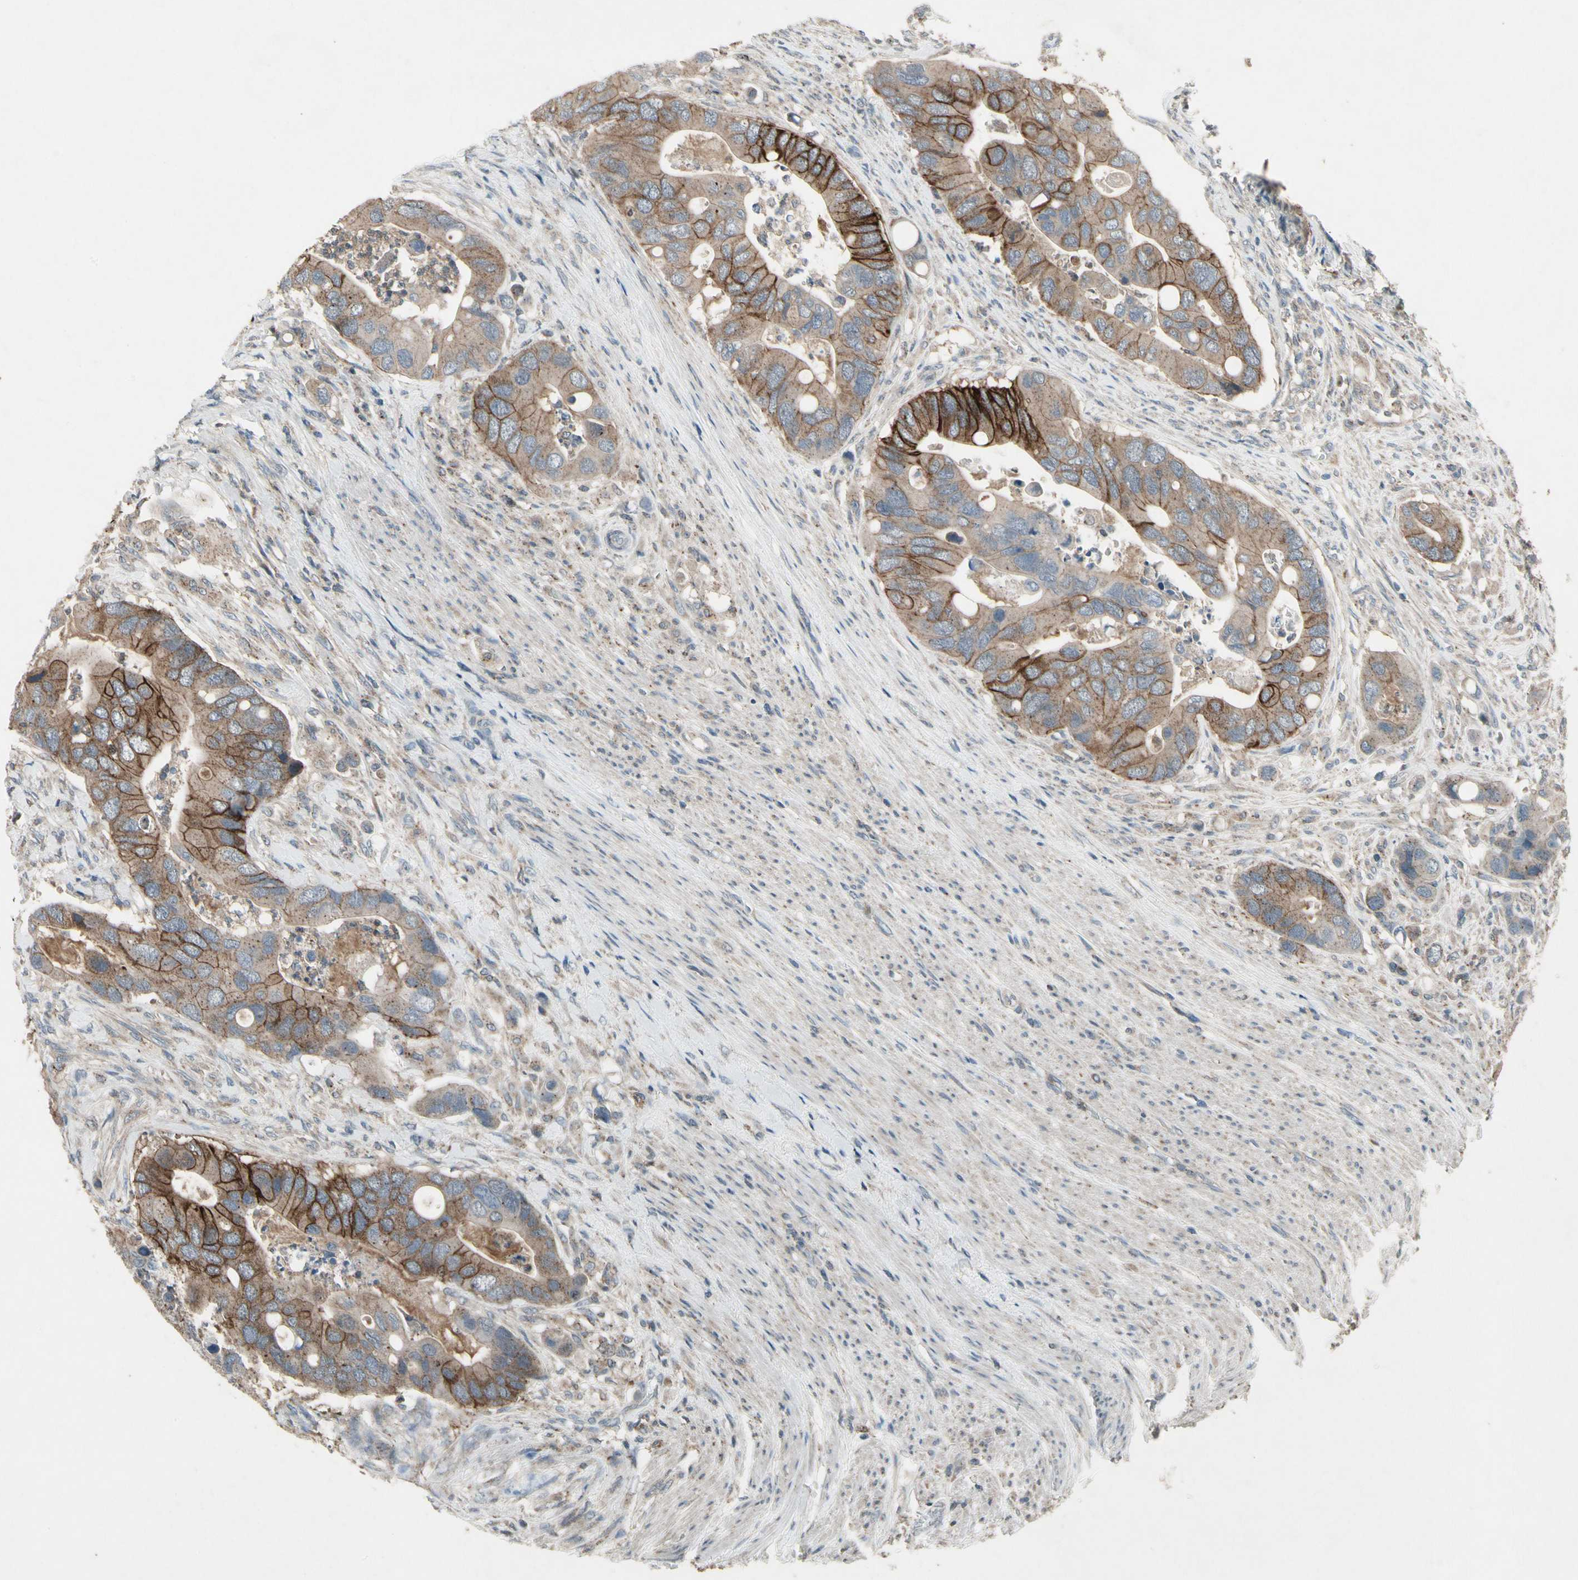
{"staining": {"intensity": "moderate", "quantity": ">75%", "location": "cytoplasmic/membranous"}, "tissue": "colorectal cancer", "cell_type": "Tumor cells", "image_type": "cancer", "snomed": [{"axis": "morphology", "description": "Adenocarcinoma, NOS"}, {"axis": "topography", "description": "Rectum"}], "caption": "The image displays a brown stain indicating the presence of a protein in the cytoplasmic/membranous of tumor cells in colorectal adenocarcinoma.", "gene": "NMI", "patient": {"sex": "female", "age": 57}}